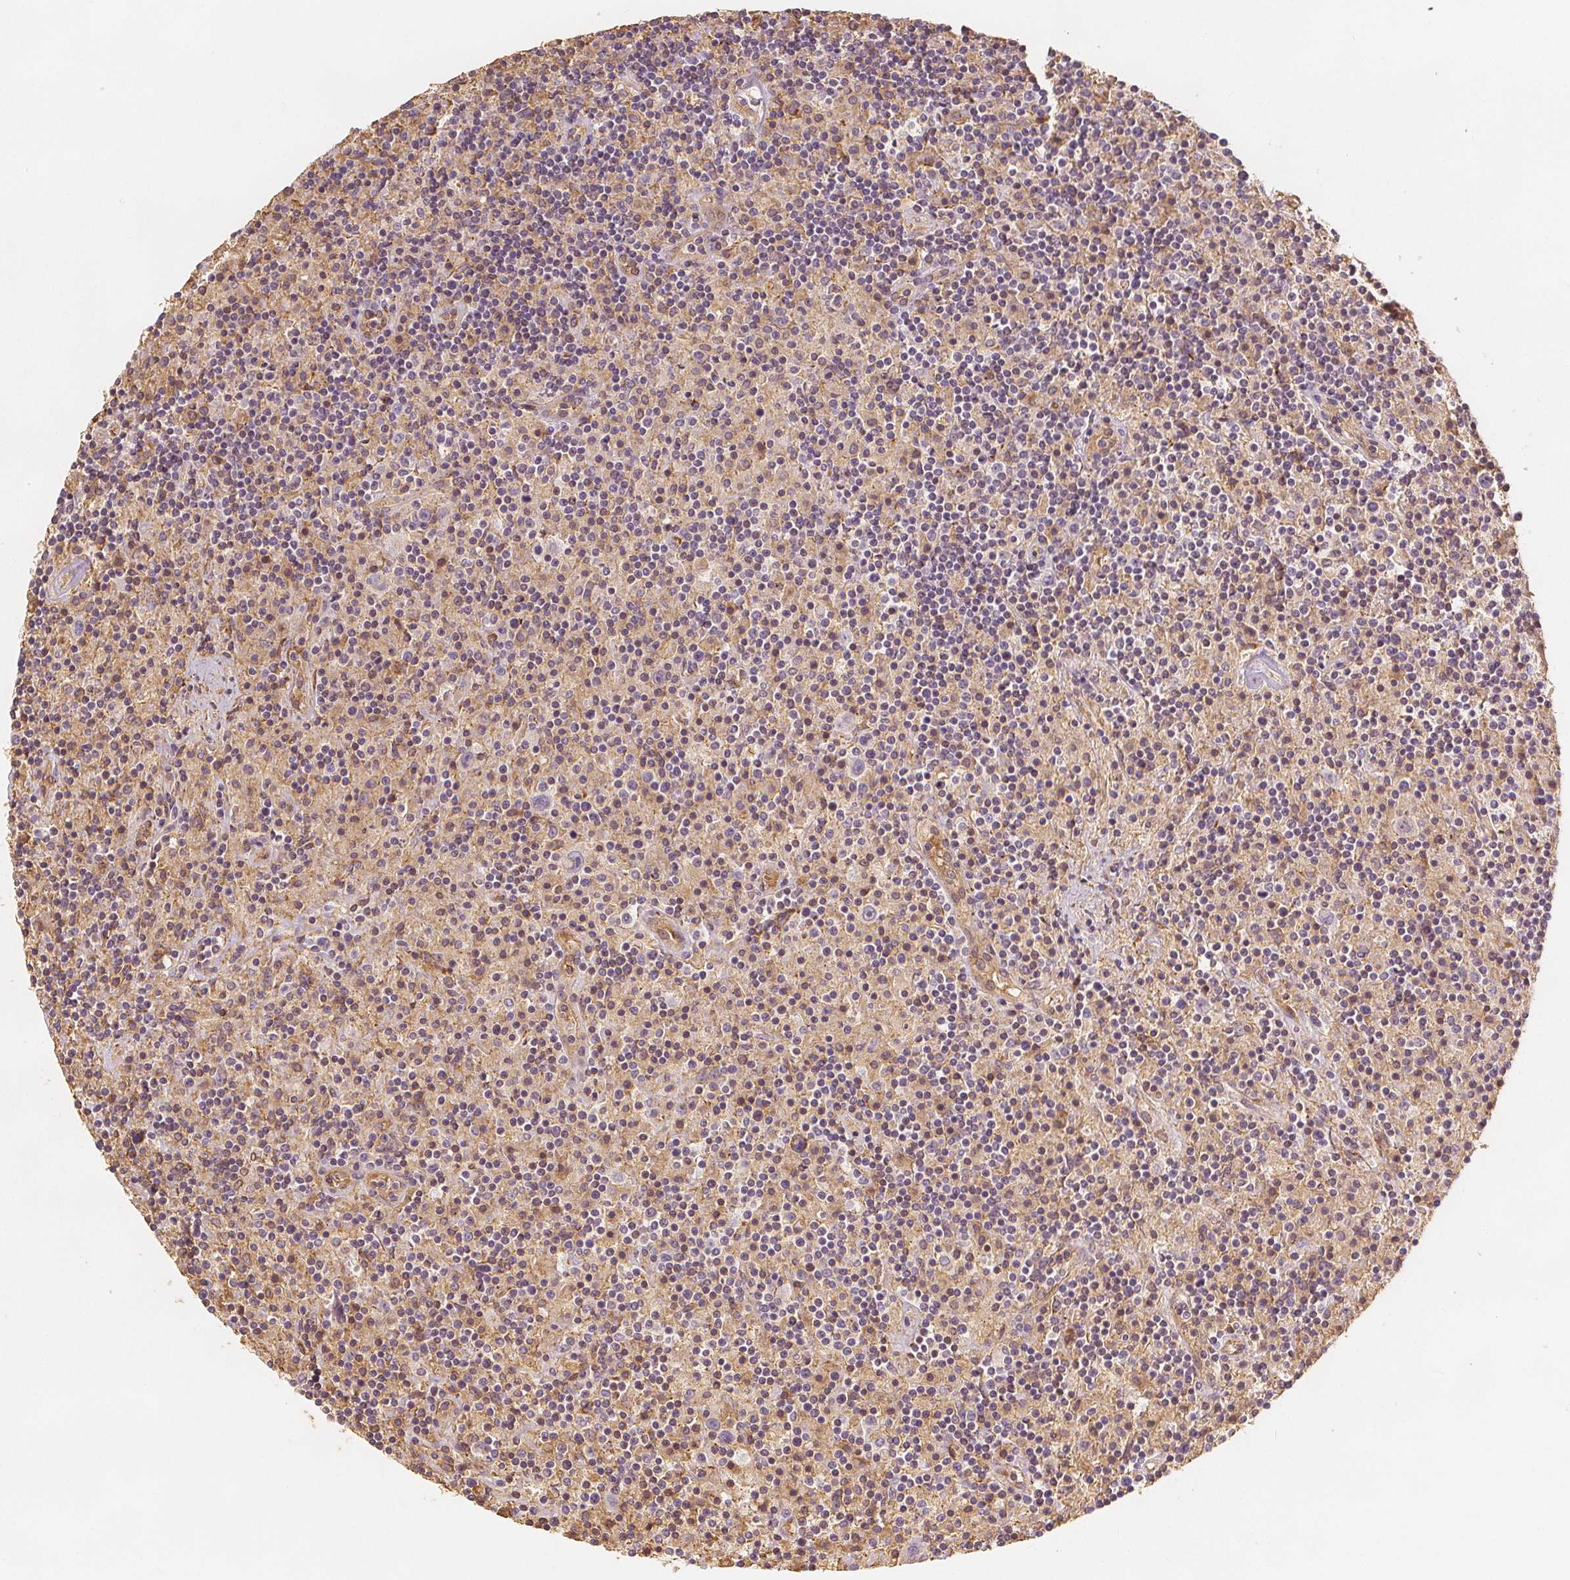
{"staining": {"intensity": "negative", "quantity": "none", "location": "none"}, "tissue": "lymphoma", "cell_type": "Tumor cells", "image_type": "cancer", "snomed": [{"axis": "morphology", "description": "Hodgkin's disease, NOS"}, {"axis": "topography", "description": "Lymph node"}], "caption": "This is an immunohistochemistry (IHC) histopathology image of human lymphoma. There is no staining in tumor cells.", "gene": "ARHGAP26", "patient": {"sex": "male", "age": 70}}